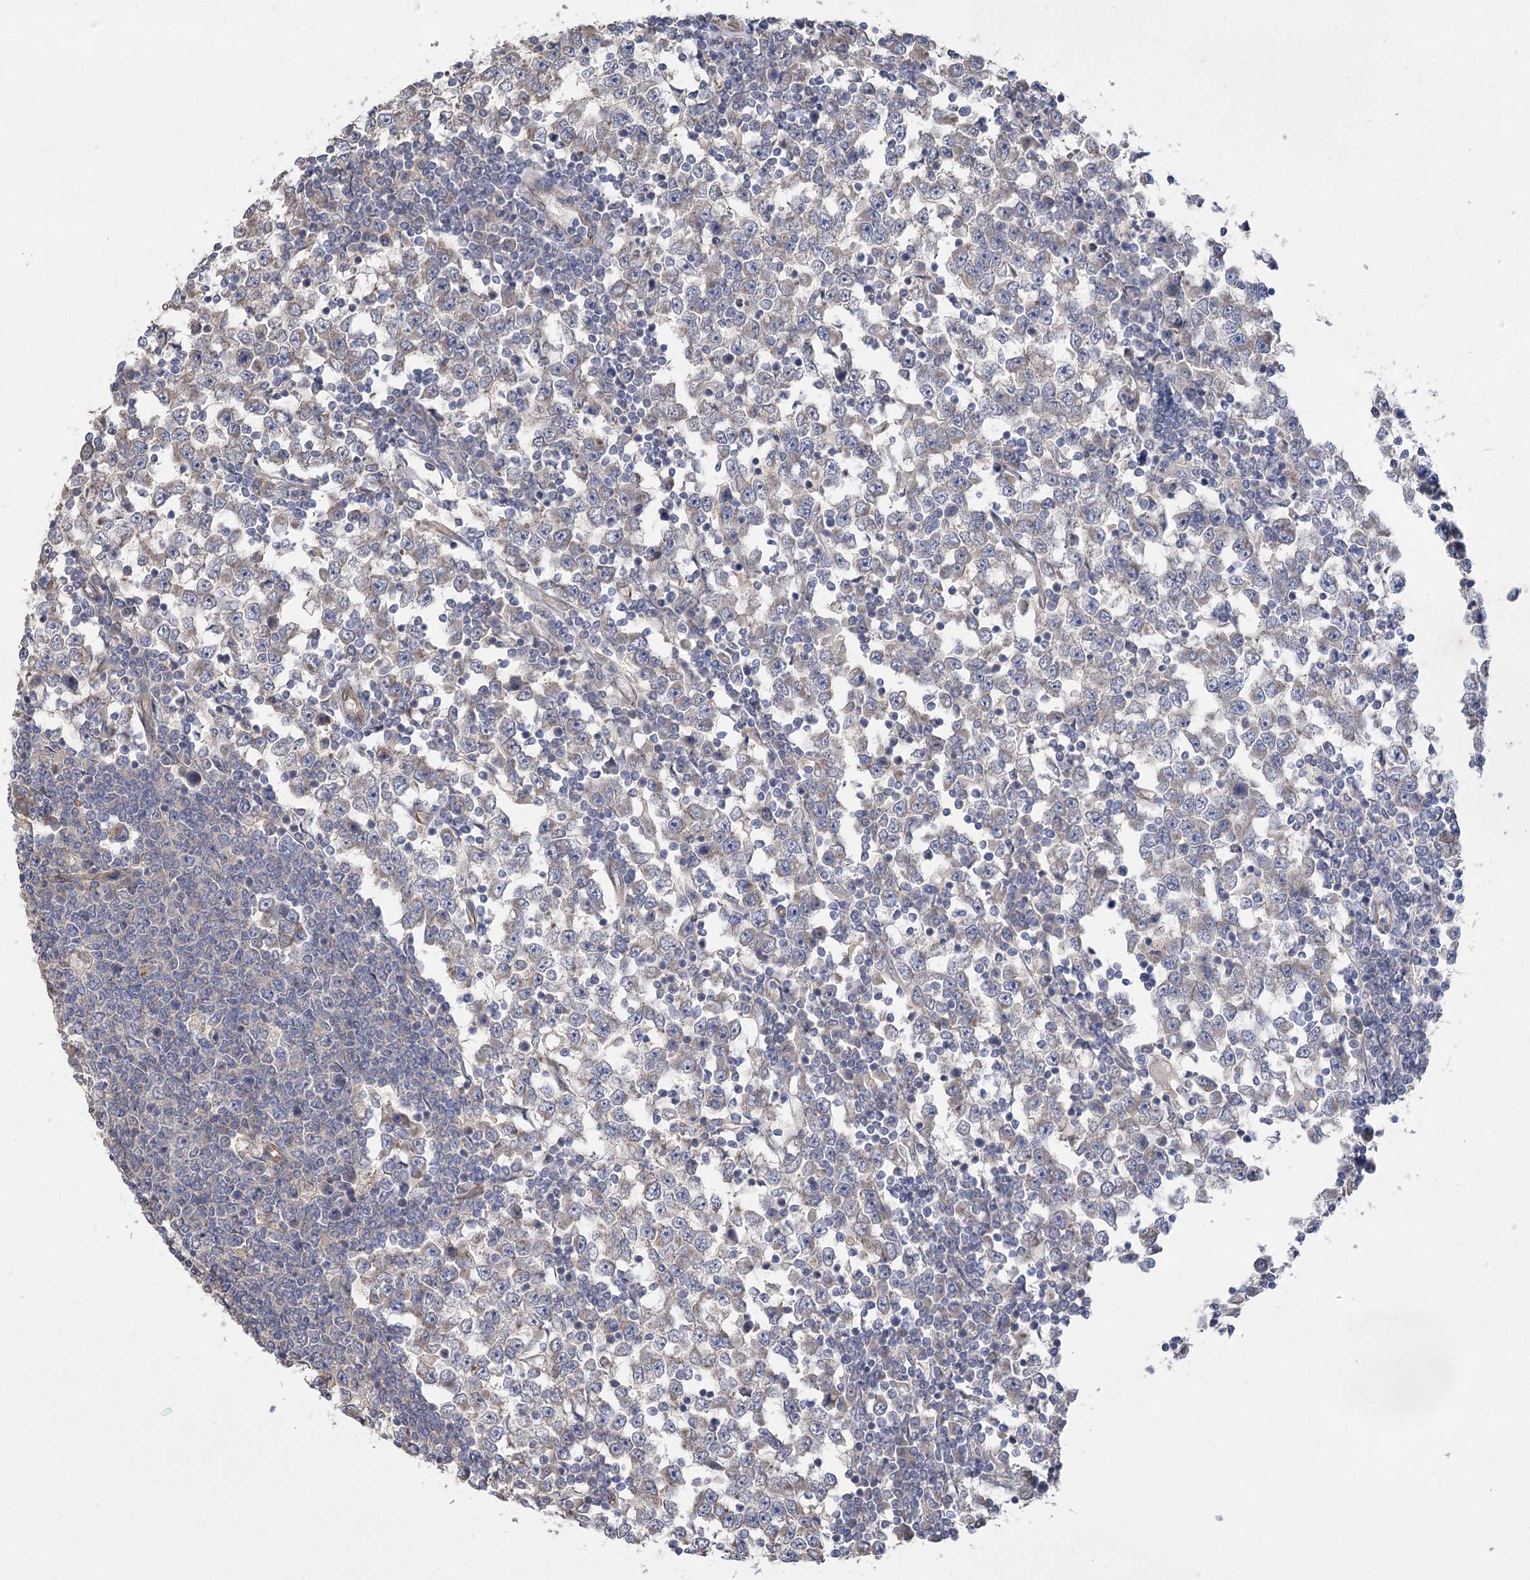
{"staining": {"intensity": "weak", "quantity": "<25%", "location": "cytoplasmic/membranous"}, "tissue": "testis cancer", "cell_type": "Tumor cells", "image_type": "cancer", "snomed": [{"axis": "morphology", "description": "Seminoma, NOS"}, {"axis": "topography", "description": "Testis"}], "caption": "Immunohistochemistry (IHC) image of human testis cancer (seminoma) stained for a protein (brown), which reveals no positivity in tumor cells.", "gene": "RWDD4", "patient": {"sex": "male", "age": 65}}